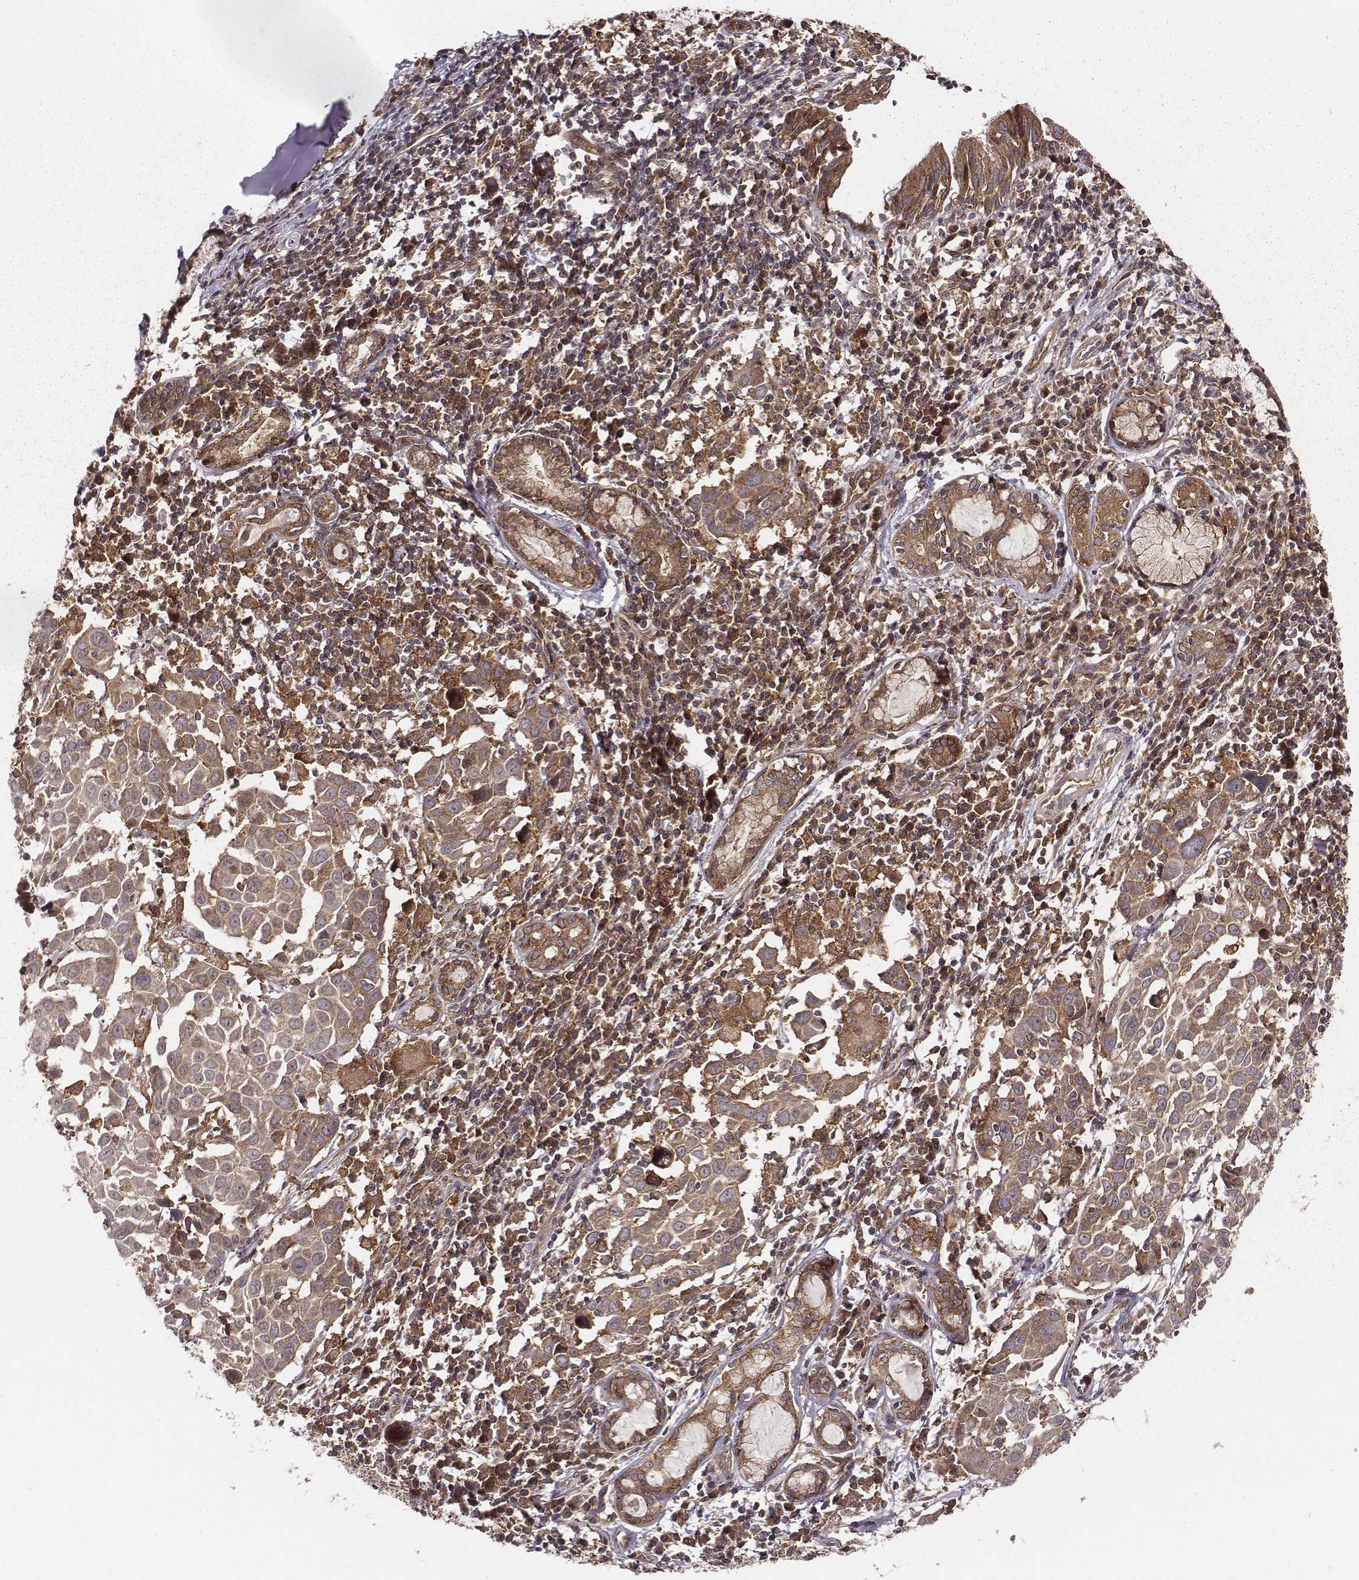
{"staining": {"intensity": "moderate", "quantity": ">75%", "location": "cytoplasmic/membranous"}, "tissue": "lung cancer", "cell_type": "Tumor cells", "image_type": "cancer", "snomed": [{"axis": "morphology", "description": "Squamous cell carcinoma, NOS"}, {"axis": "topography", "description": "Lung"}], "caption": "Tumor cells reveal moderate cytoplasmic/membranous staining in about >75% of cells in lung cancer.", "gene": "VPS26A", "patient": {"sex": "male", "age": 57}}